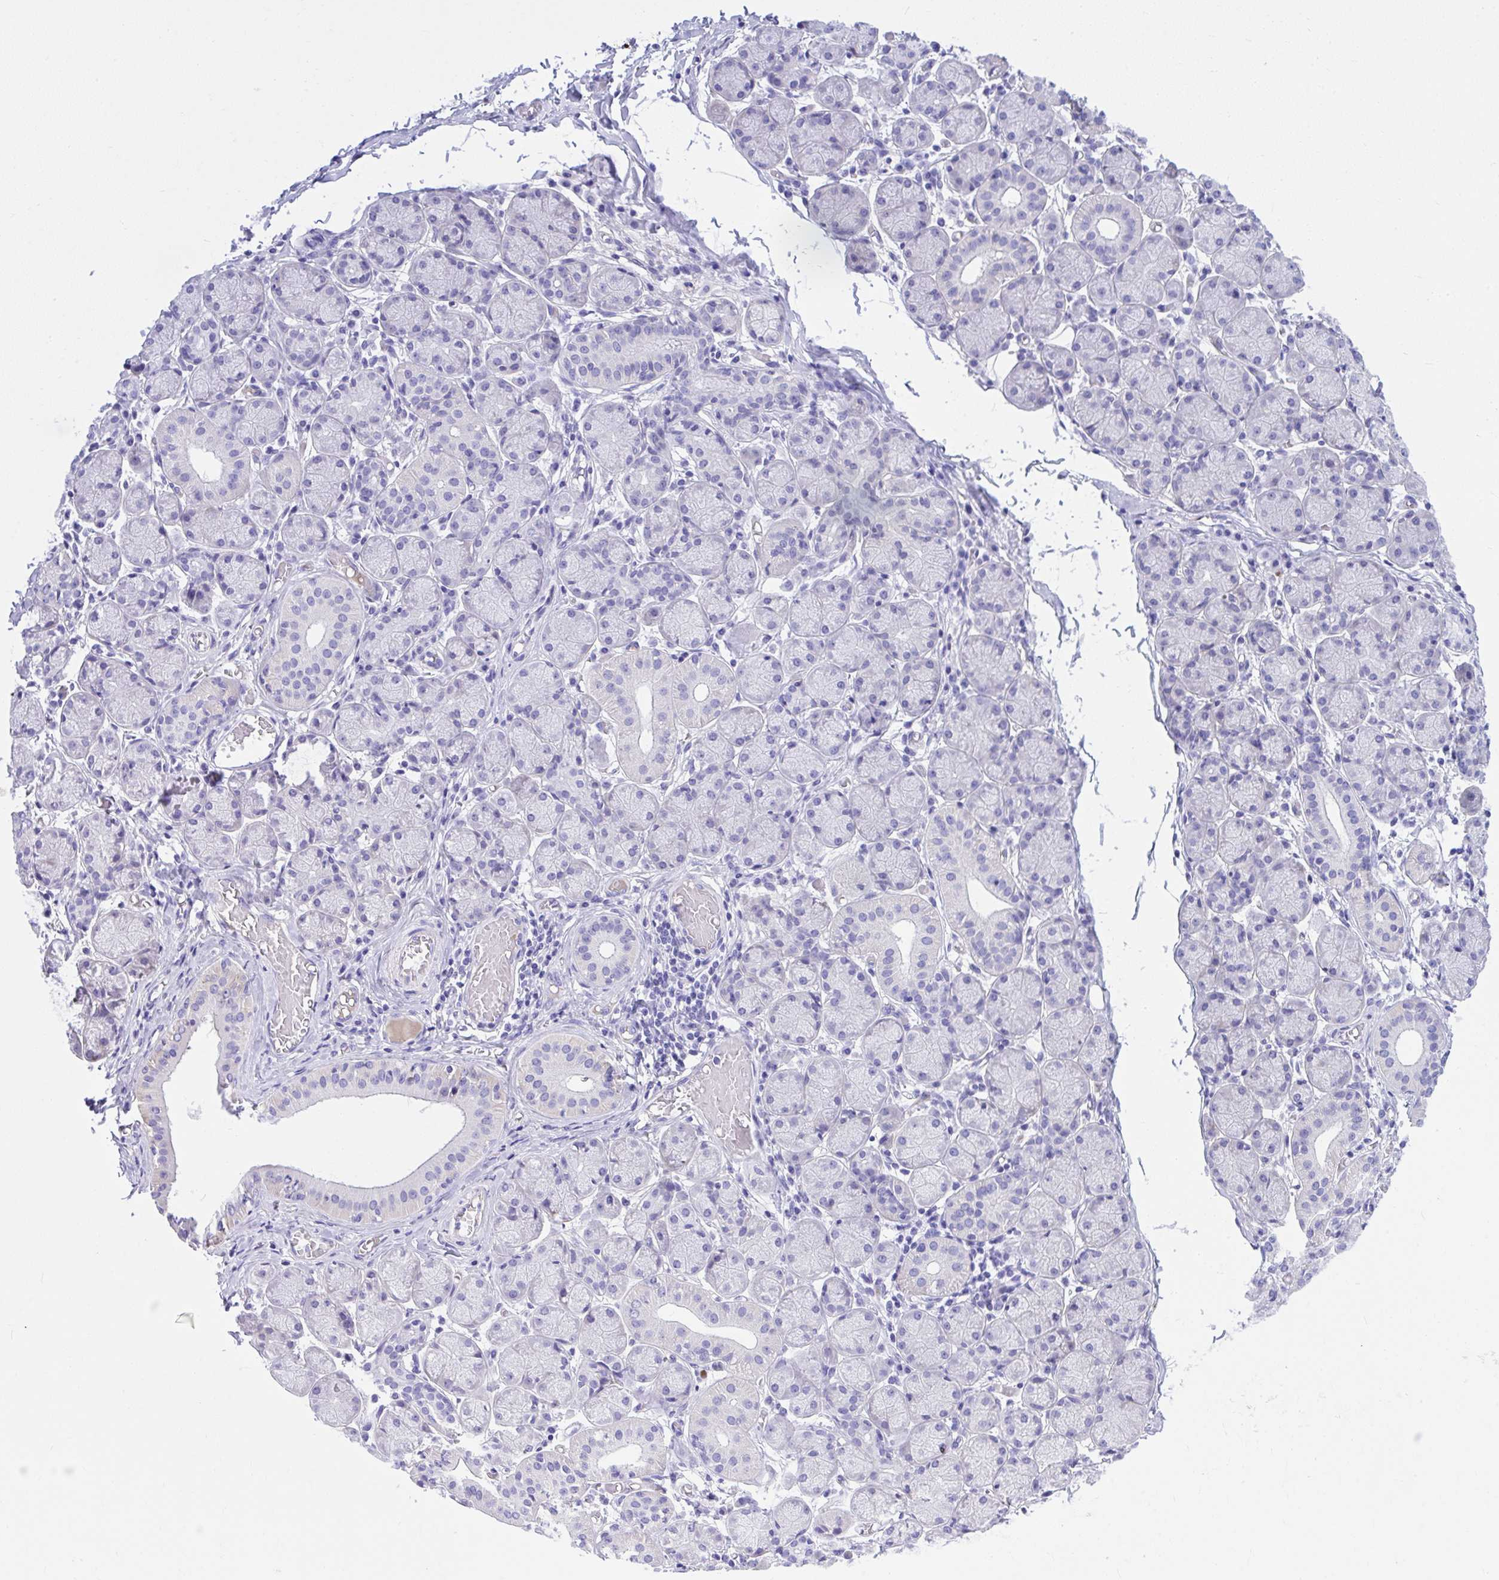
{"staining": {"intensity": "negative", "quantity": "none", "location": "none"}, "tissue": "salivary gland", "cell_type": "Glandular cells", "image_type": "normal", "snomed": [{"axis": "morphology", "description": "Normal tissue, NOS"}, {"axis": "topography", "description": "Salivary gland"}], "caption": "Immunohistochemistry histopathology image of normal salivary gland stained for a protein (brown), which displays no expression in glandular cells.", "gene": "HRG", "patient": {"sex": "female", "age": 24}}